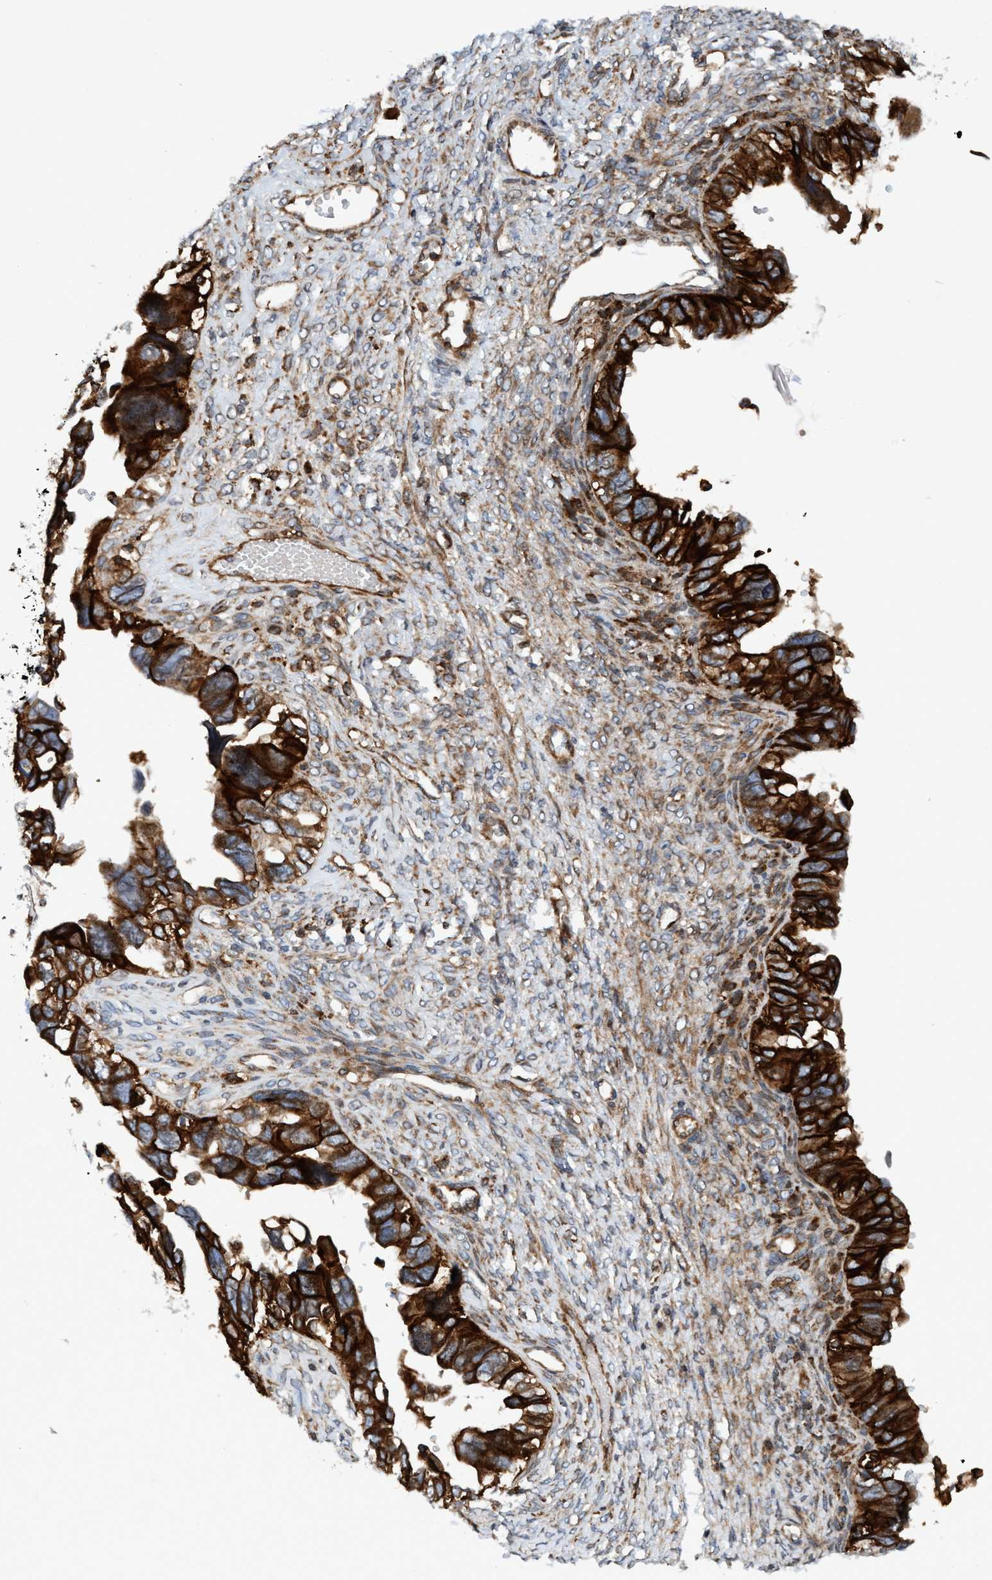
{"staining": {"intensity": "strong", "quantity": ">75%", "location": "cytoplasmic/membranous"}, "tissue": "ovarian cancer", "cell_type": "Tumor cells", "image_type": "cancer", "snomed": [{"axis": "morphology", "description": "Cystadenocarcinoma, serous, NOS"}, {"axis": "topography", "description": "Ovary"}], "caption": "A brown stain highlights strong cytoplasmic/membranous expression of a protein in ovarian cancer tumor cells.", "gene": "SLC16A3", "patient": {"sex": "female", "age": 79}}